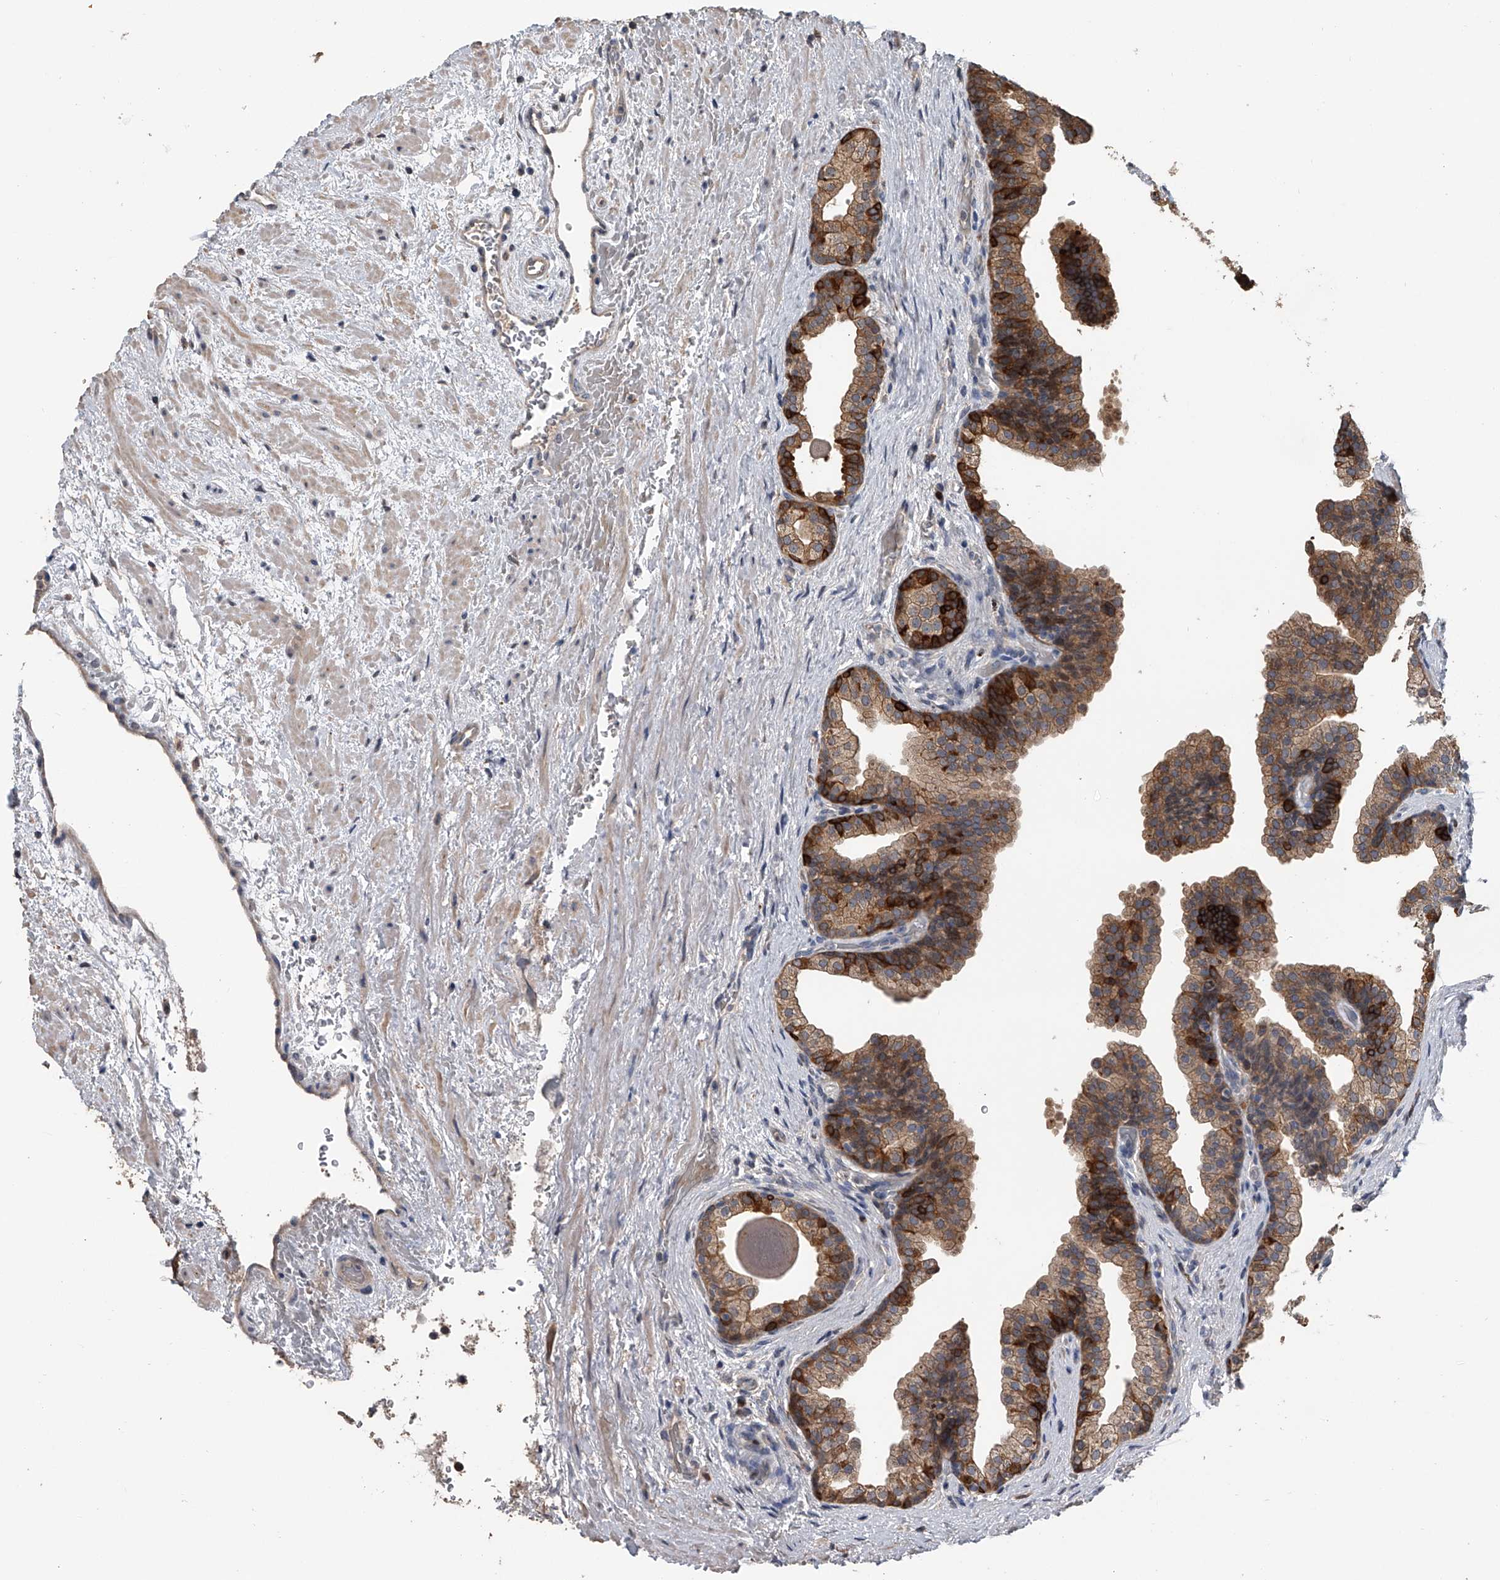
{"staining": {"intensity": "moderate", "quantity": ">75%", "location": "cytoplasmic/membranous"}, "tissue": "prostate", "cell_type": "Glandular cells", "image_type": "normal", "snomed": [{"axis": "morphology", "description": "Normal tissue, NOS"}, {"axis": "topography", "description": "Prostate"}], "caption": "An immunohistochemistry (IHC) photomicrograph of unremarkable tissue is shown. Protein staining in brown labels moderate cytoplasmic/membranous positivity in prostate within glandular cells.", "gene": "DOCK9", "patient": {"sex": "male", "age": 48}}